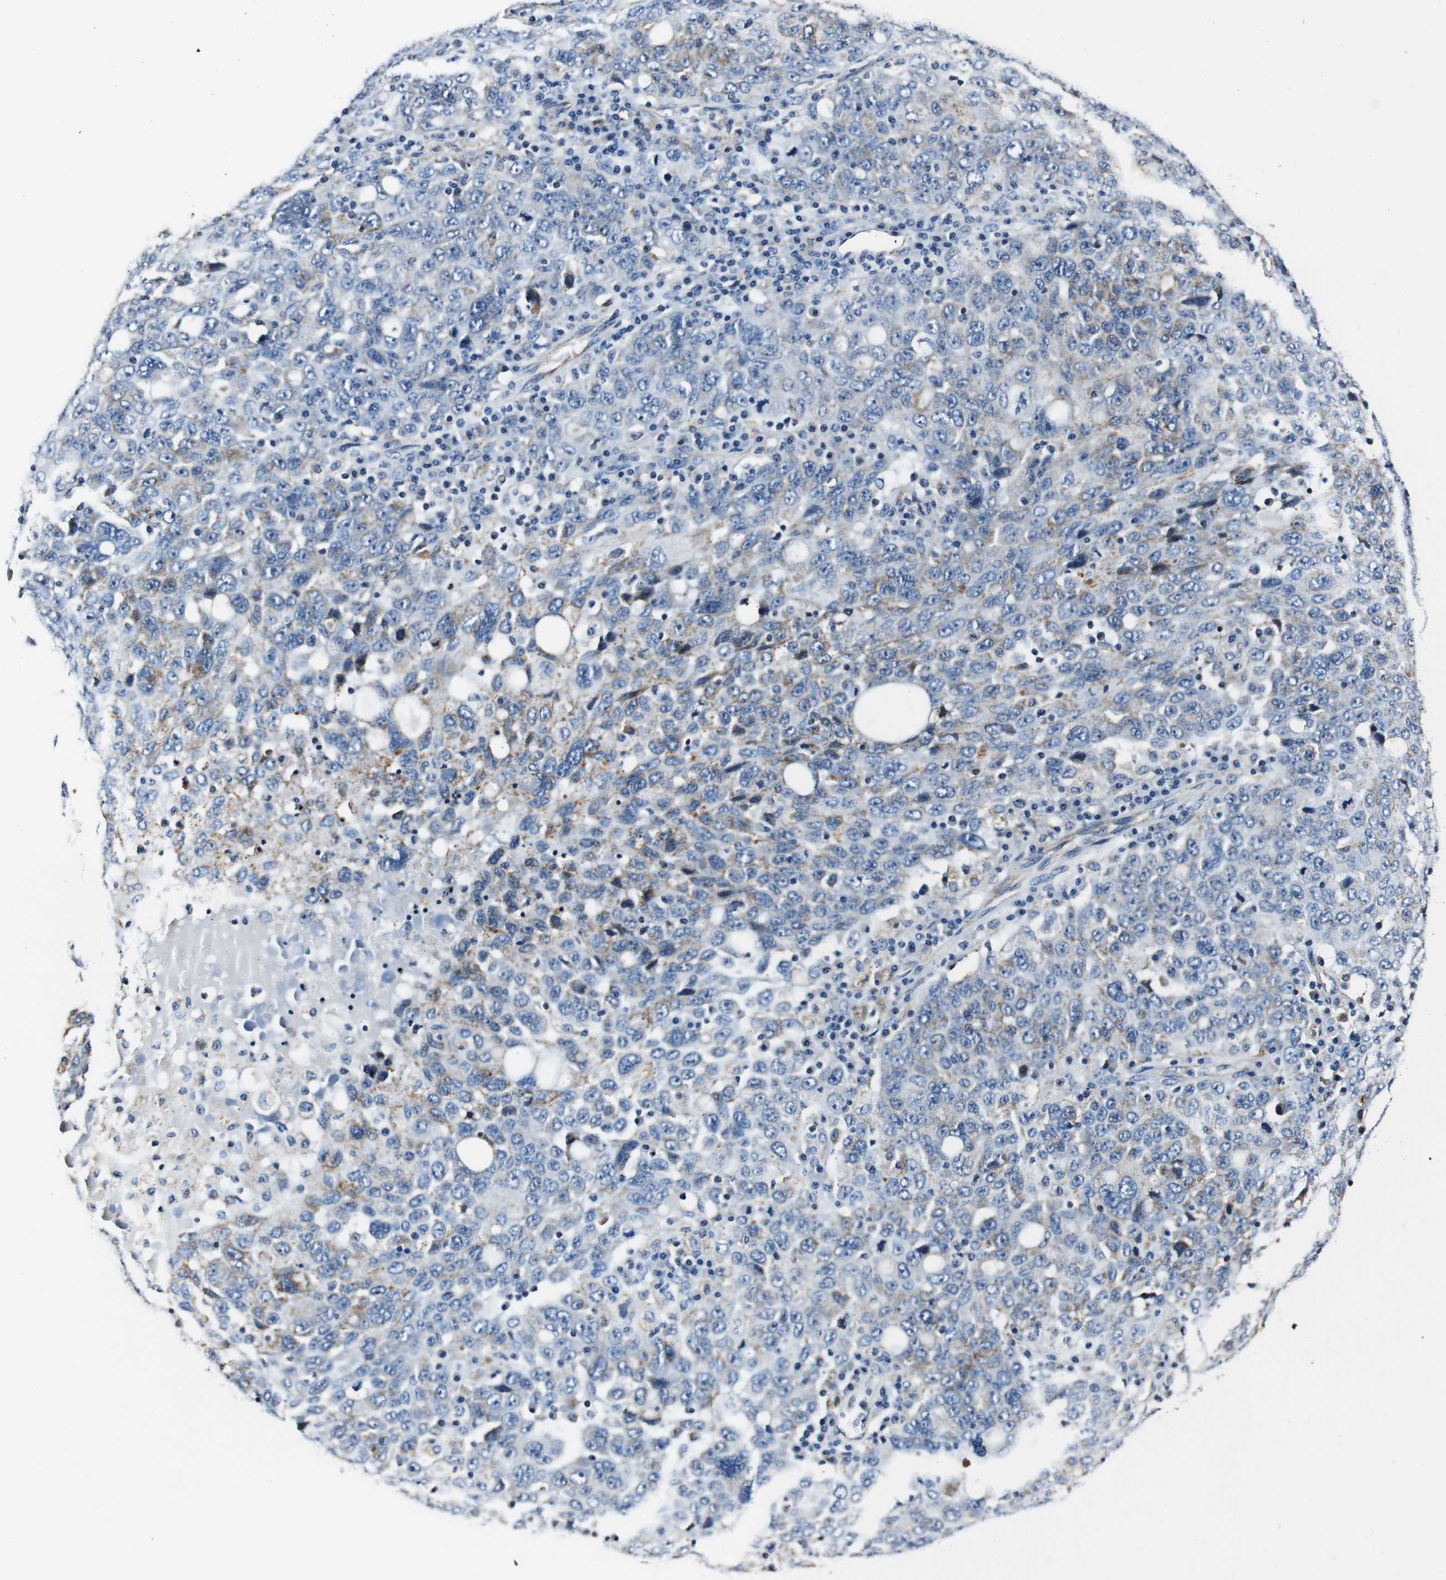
{"staining": {"intensity": "moderate", "quantity": "<25%", "location": "cytoplasmic/membranous"}, "tissue": "ovarian cancer", "cell_type": "Tumor cells", "image_type": "cancer", "snomed": [{"axis": "morphology", "description": "Carcinoma, endometroid"}, {"axis": "topography", "description": "Ovary"}], "caption": "A micrograph of human ovarian endometroid carcinoma stained for a protein demonstrates moderate cytoplasmic/membranous brown staining in tumor cells.", "gene": "HK1", "patient": {"sex": "female", "age": 62}}